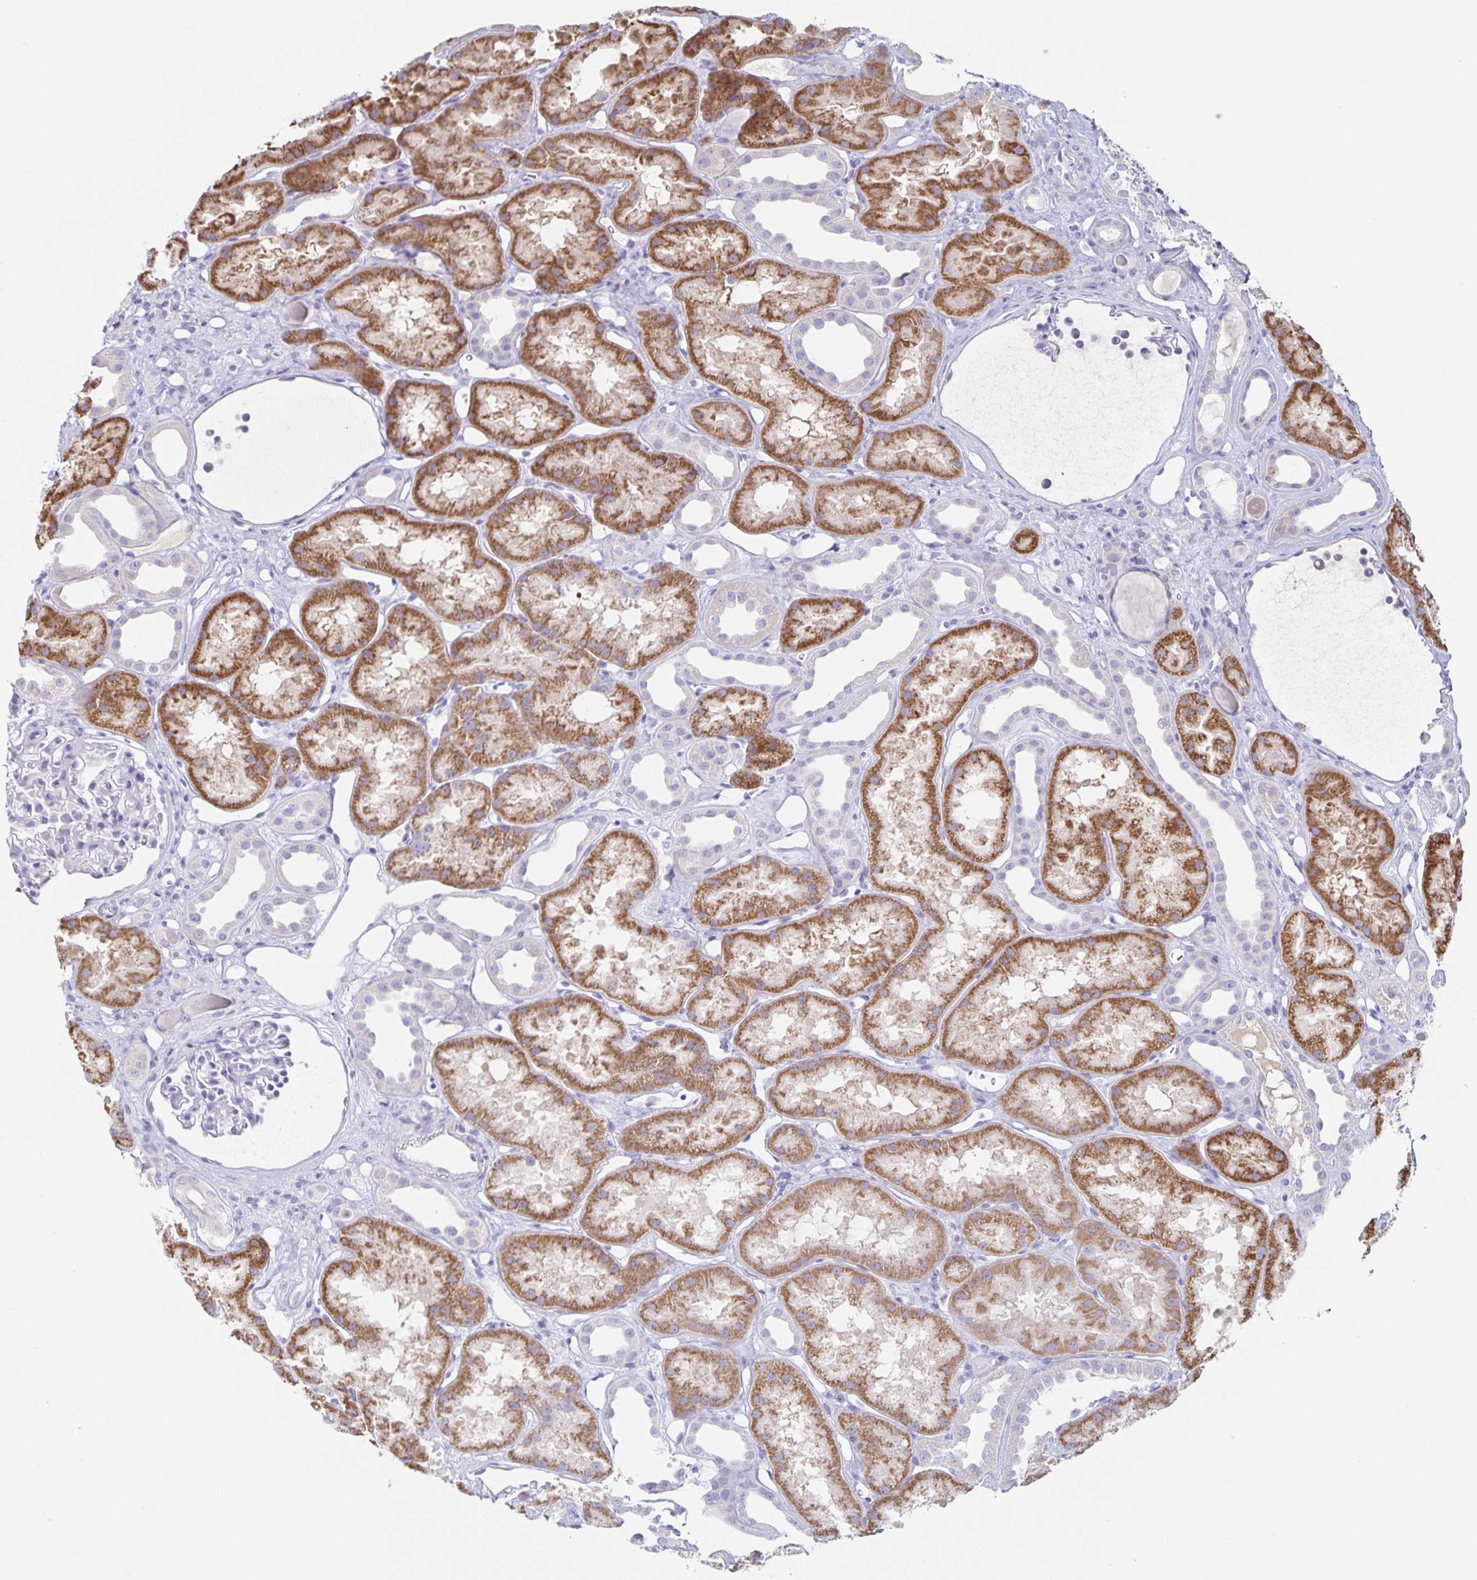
{"staining": {"intensity": "negative", "quantity": "none", "location": "none"}, "tissue": "kidney", "cell_type": "Cells in glomeruli", "image_type": "normal", "snomed": [{"axis": "morphology", "description": "Normal tissue, NOS"}, {"axis": "topography", "description": "Kidney"}], "caption": "An image of kidney stained for a protein shows no brown staining in cells in glomeruli. The staining is performed using DAB (3,3'-diaminobenzidine) brown chromogen with nuclei counter-stained in using hematoxylin.", "gene": "RPL36A", "patient": {"sex": "male", "age": 61}}